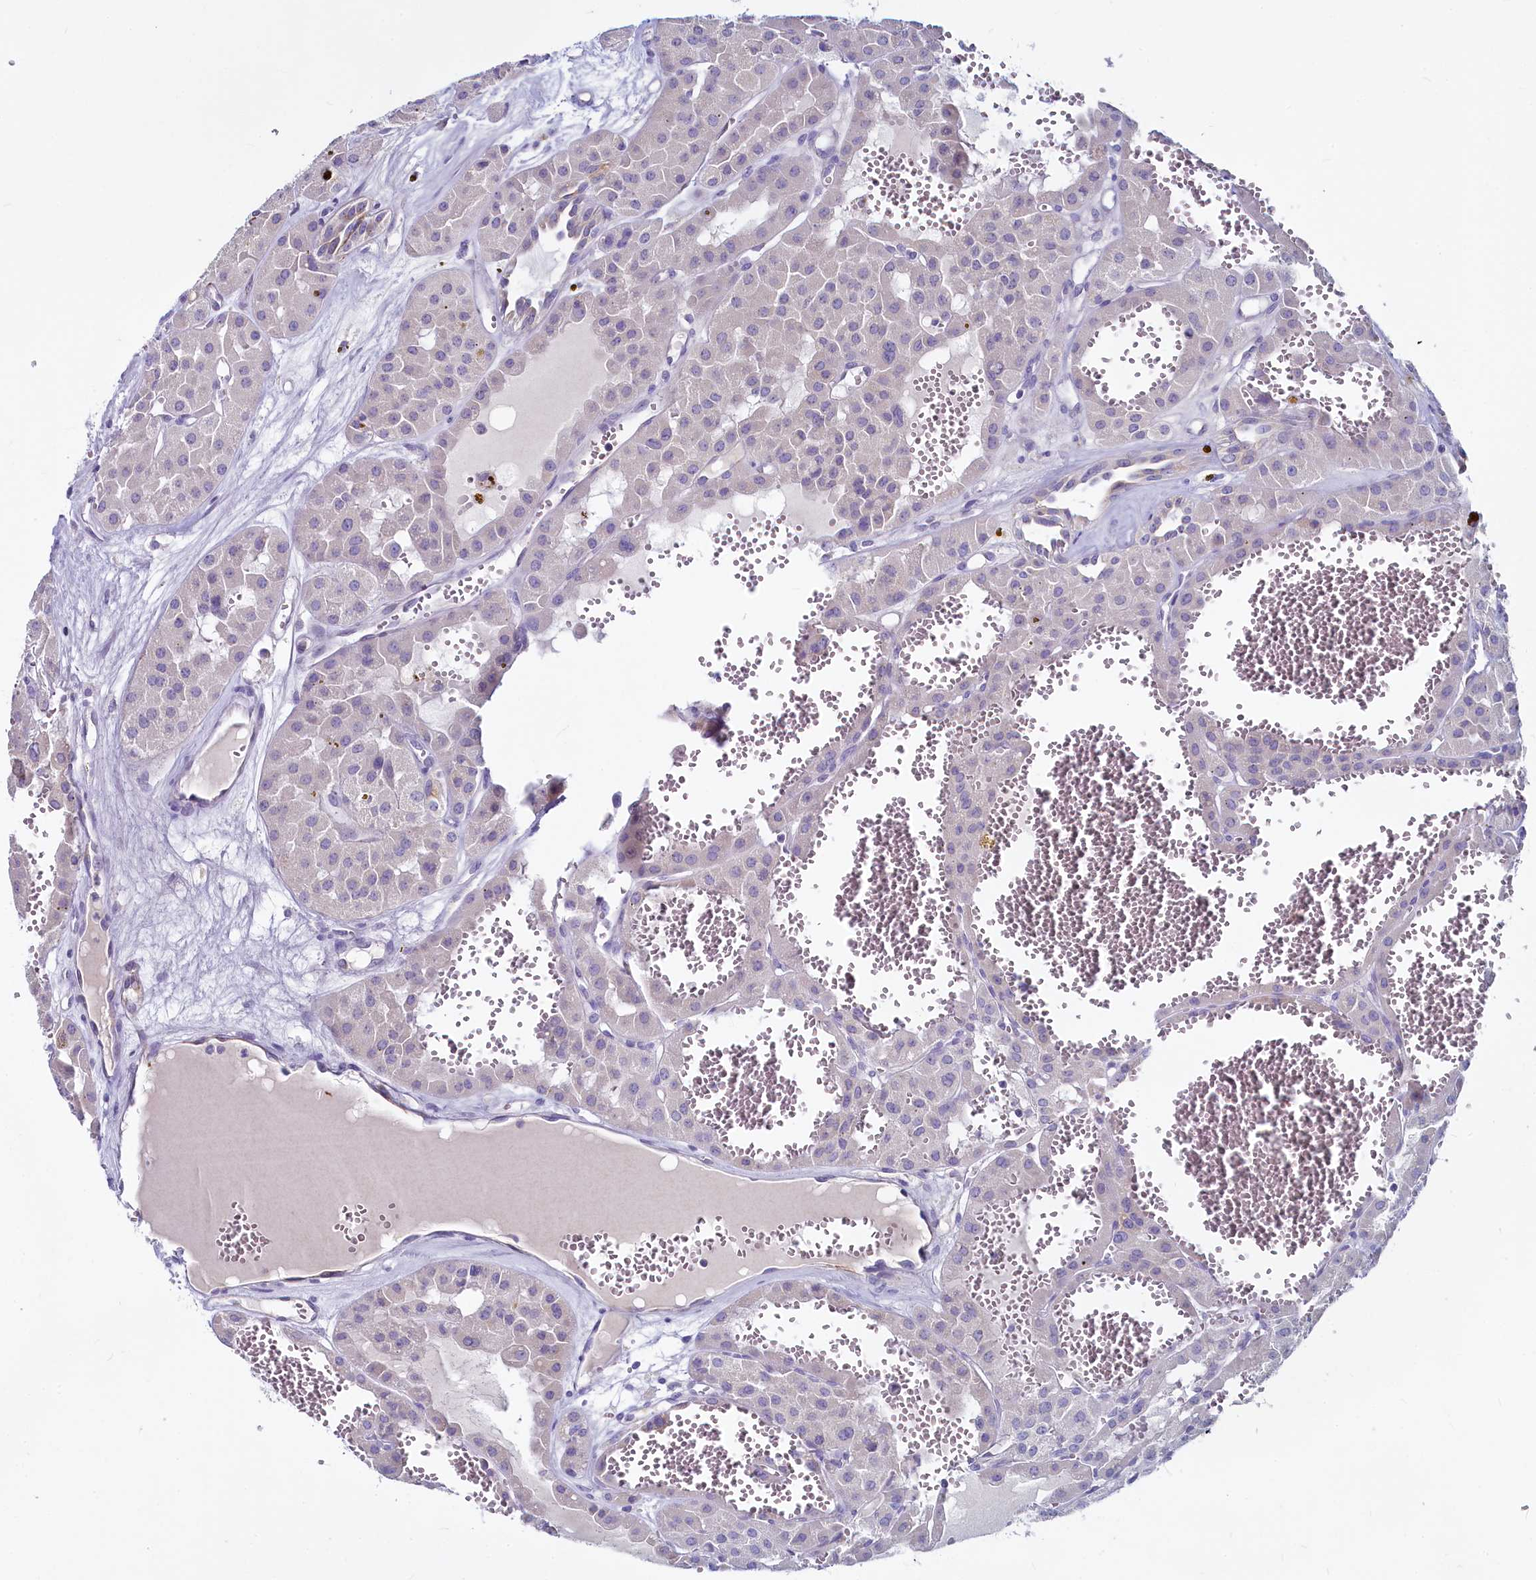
{"staining": {"intensity": "negative", "quantity": "none", "location": "none"}, "tissue": "renal cancer", "cell_type": "Tumor cells", "image_type": "cancer", "snomed": [{"axis": "morphology", "description": "Carcinoma, NOS"}, {"axis": "topography", "description": "Kidney"}], "caption": "Protein analysis of carcinoma (renal) reveals no significant staining in tumor cells.", "gene": "INSC", "patient": {"sex": "female", "age": 75}}